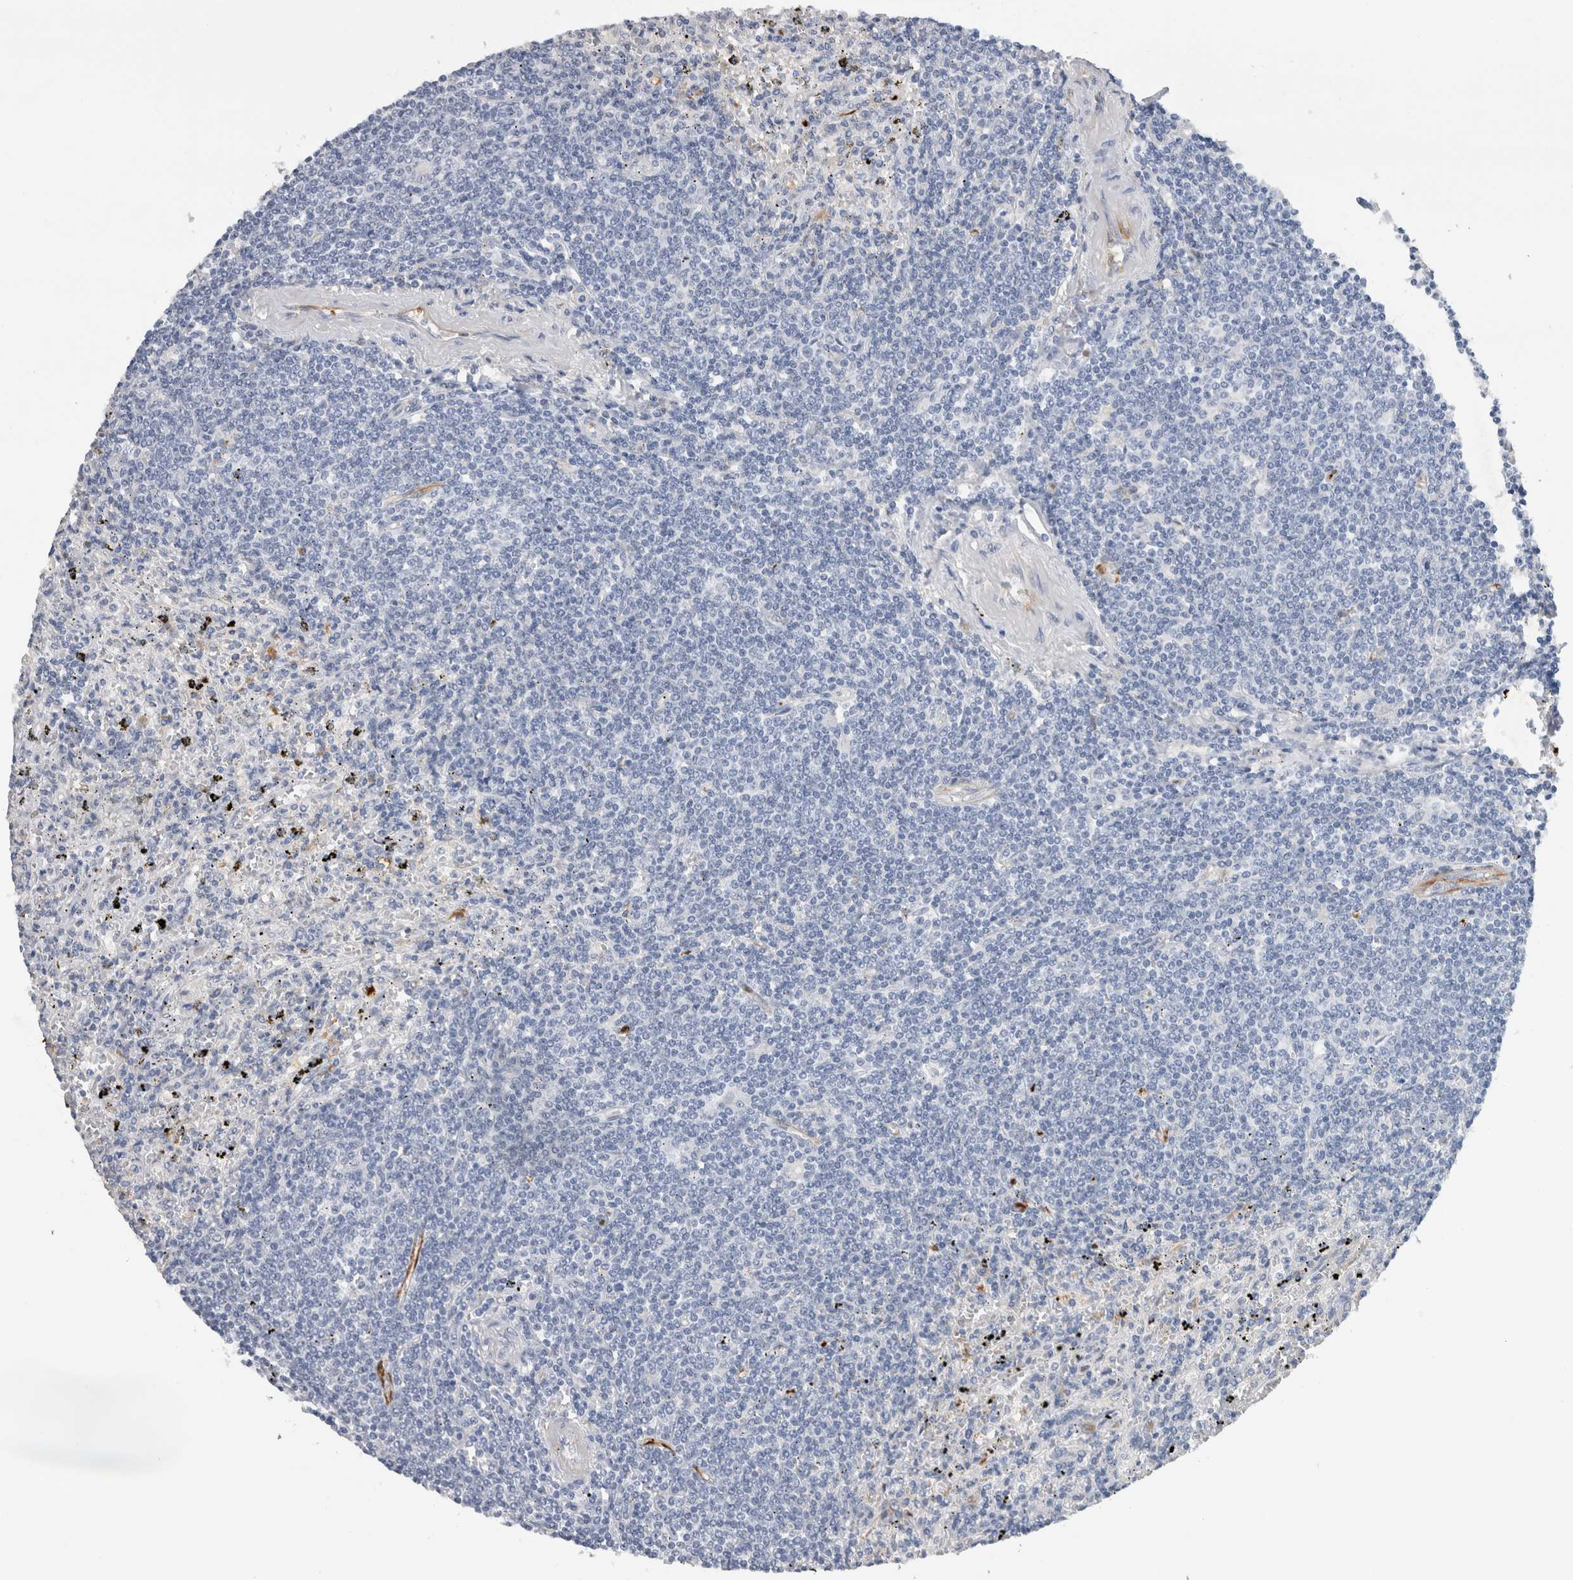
{"staining": {"intensity": "negative", "quantity": "none", "location": "none"}, "tissue": "lymphoma", "cell_type": "Tumor cells", "image_type": "cancer", "snomed": [{"axis": "morphology", "description": "Malignant lymphoma, non-Hodgkin's type, Low grade"}, {"axis": "topography", "description": "Spleen"}], "caption": "Immunohistochemistry photomicrograph of human malignant lymphoma, non-Hodgkin's type (low-grade) stained for a protein (brown), which shows no staining in tumor cells.", "gene": "FABP4", "patient": {"sex": "male", "age": 76}}